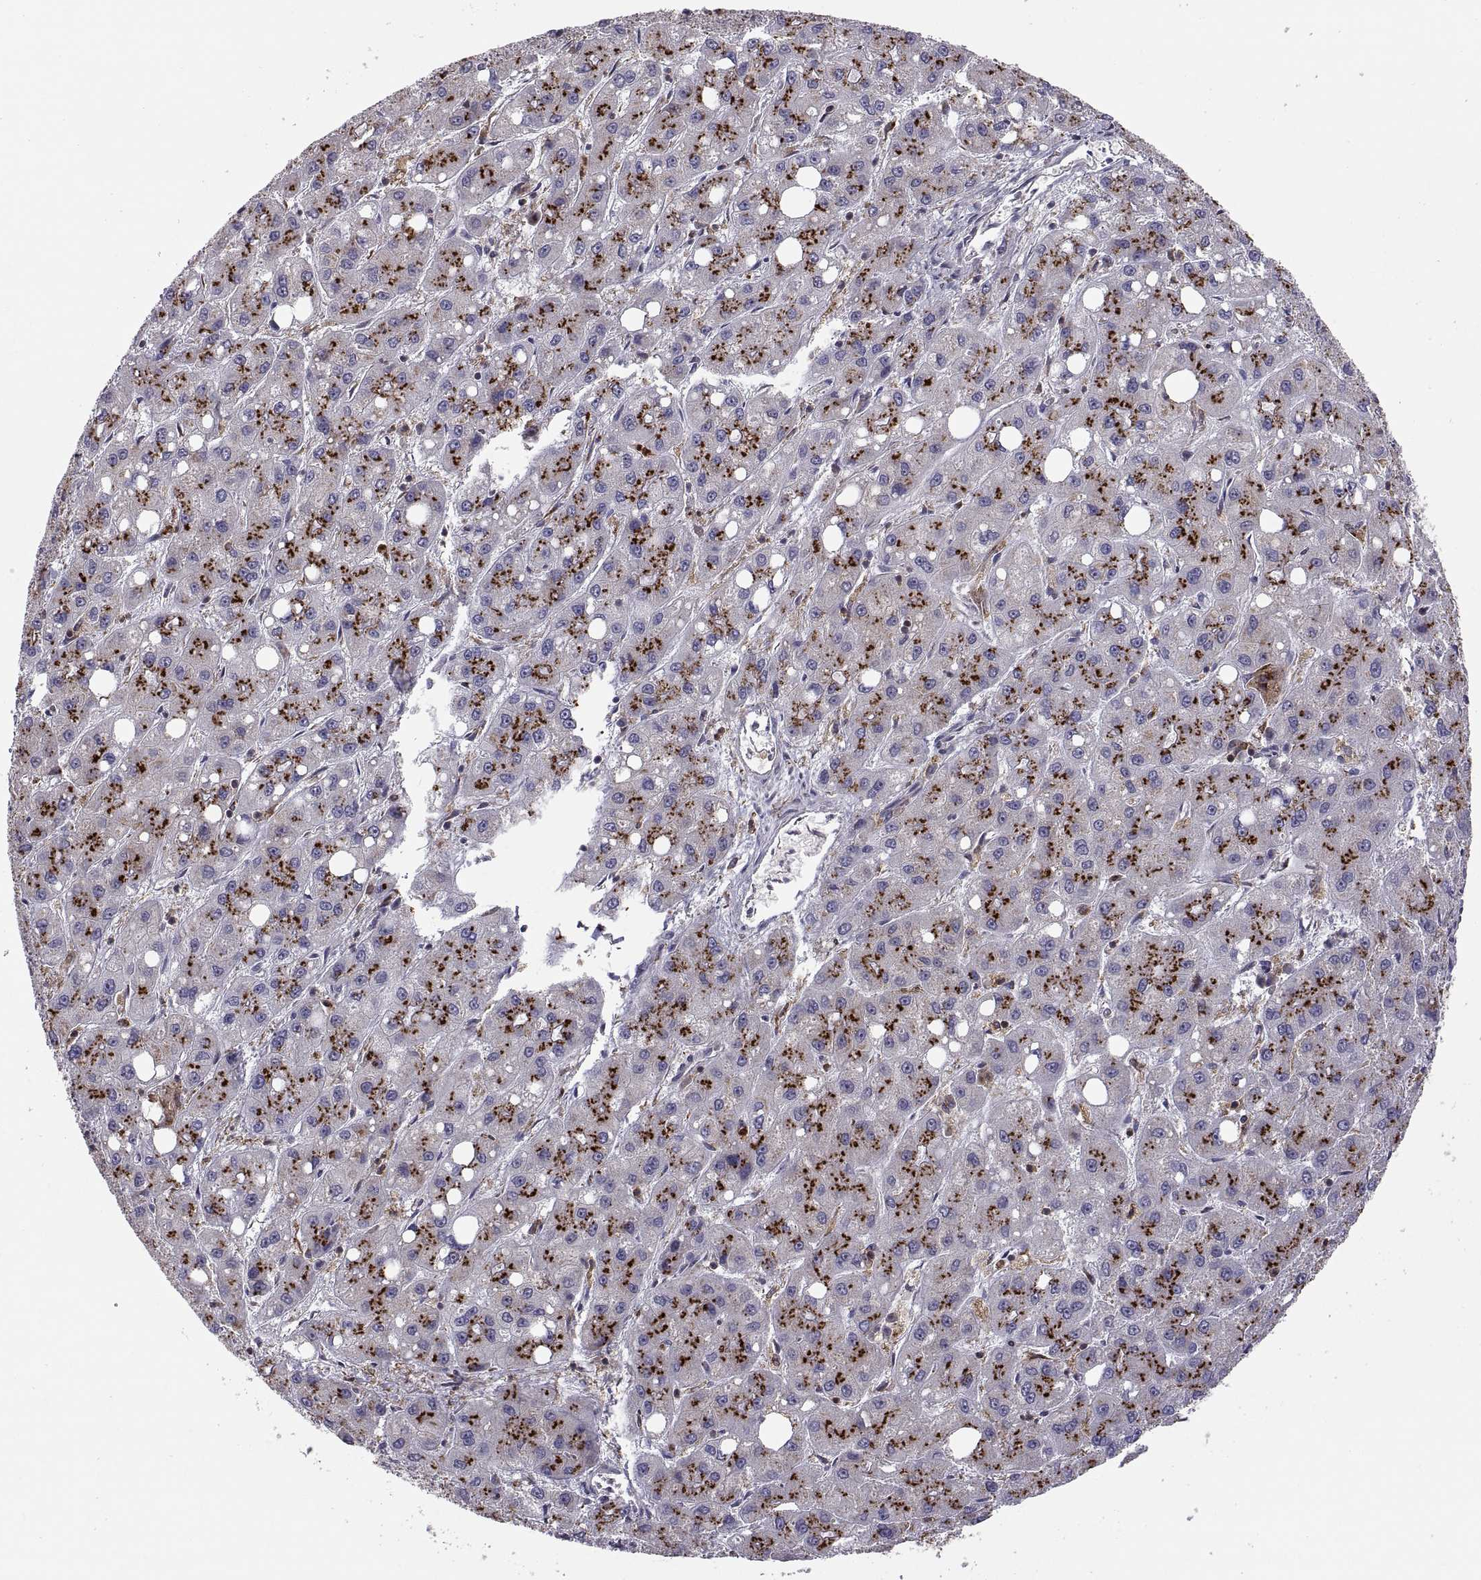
{"staining": {"intensity": "strong", "quantity": ">75%", "location": "cytoplasmic/membranous"}, "tissue": "liver cancer", "cell_type": "Tumor cells", "image_type": "cancer", "snomed": [{"axis": "morphology", "description": "Carcinoma, Hepatocellular, NOS"}, {"axis": "topography", "description": "Liver"}], "caption": "Immunohistochemistry staining of liver hepatocellular carcinoma, which displays high levels of strong cytoplasmic/membranous expression in about >75% of tumor cells indicating strong cytoplasmic/membranous protein staining. The staining was performed using DAB (brown) for protein detection and nuclei were counterstained in hematoxylin (blue).", "gene": "ACAP1", "patient": {"sex": "male", "age": 73}}